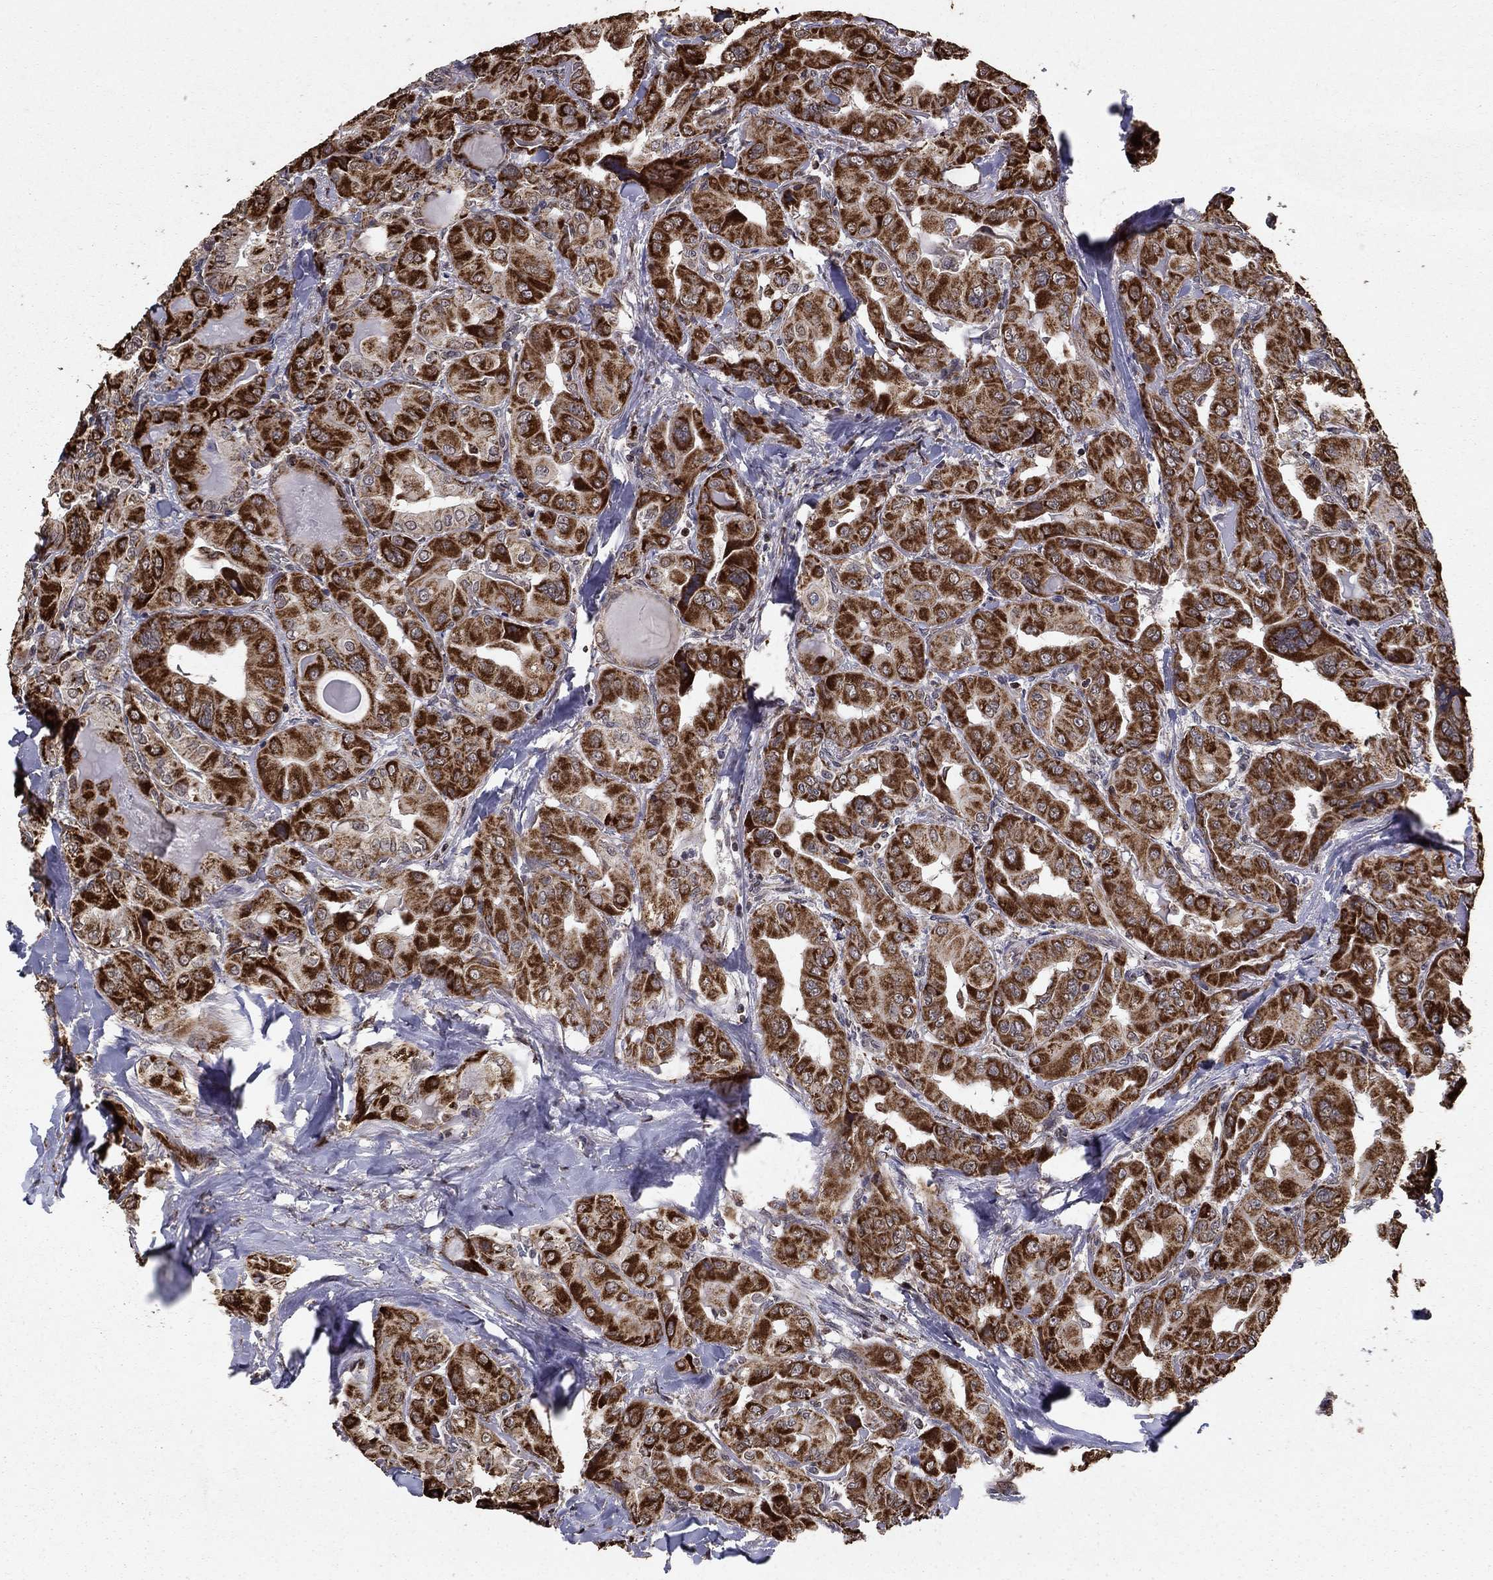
{"staining": {"intensity": "strong", "quantity": ">75%", "location": "cytoplasmic/membranous"}, "tissue": "thyroid cancer", "cell_type": "Tumor cells", "image_type": "cancer", "snomed": [{"axis": "morphology", "description": "Normal tissue, NOS"}, {"axis": "morphology", "description": "Papillary adenocarcinoma, NOS"}, {"axis": "topography", "description": "Thyroid gland"}], "caption": "The micrograph exhibits immunohistochemical staining of thyroid cancer. There is strong cytoplasmic/membranous staining is appreciated in about >75% of tumor cells.", "gene": "ACOT13", "patient": {"sex": "female", "age": 66}}